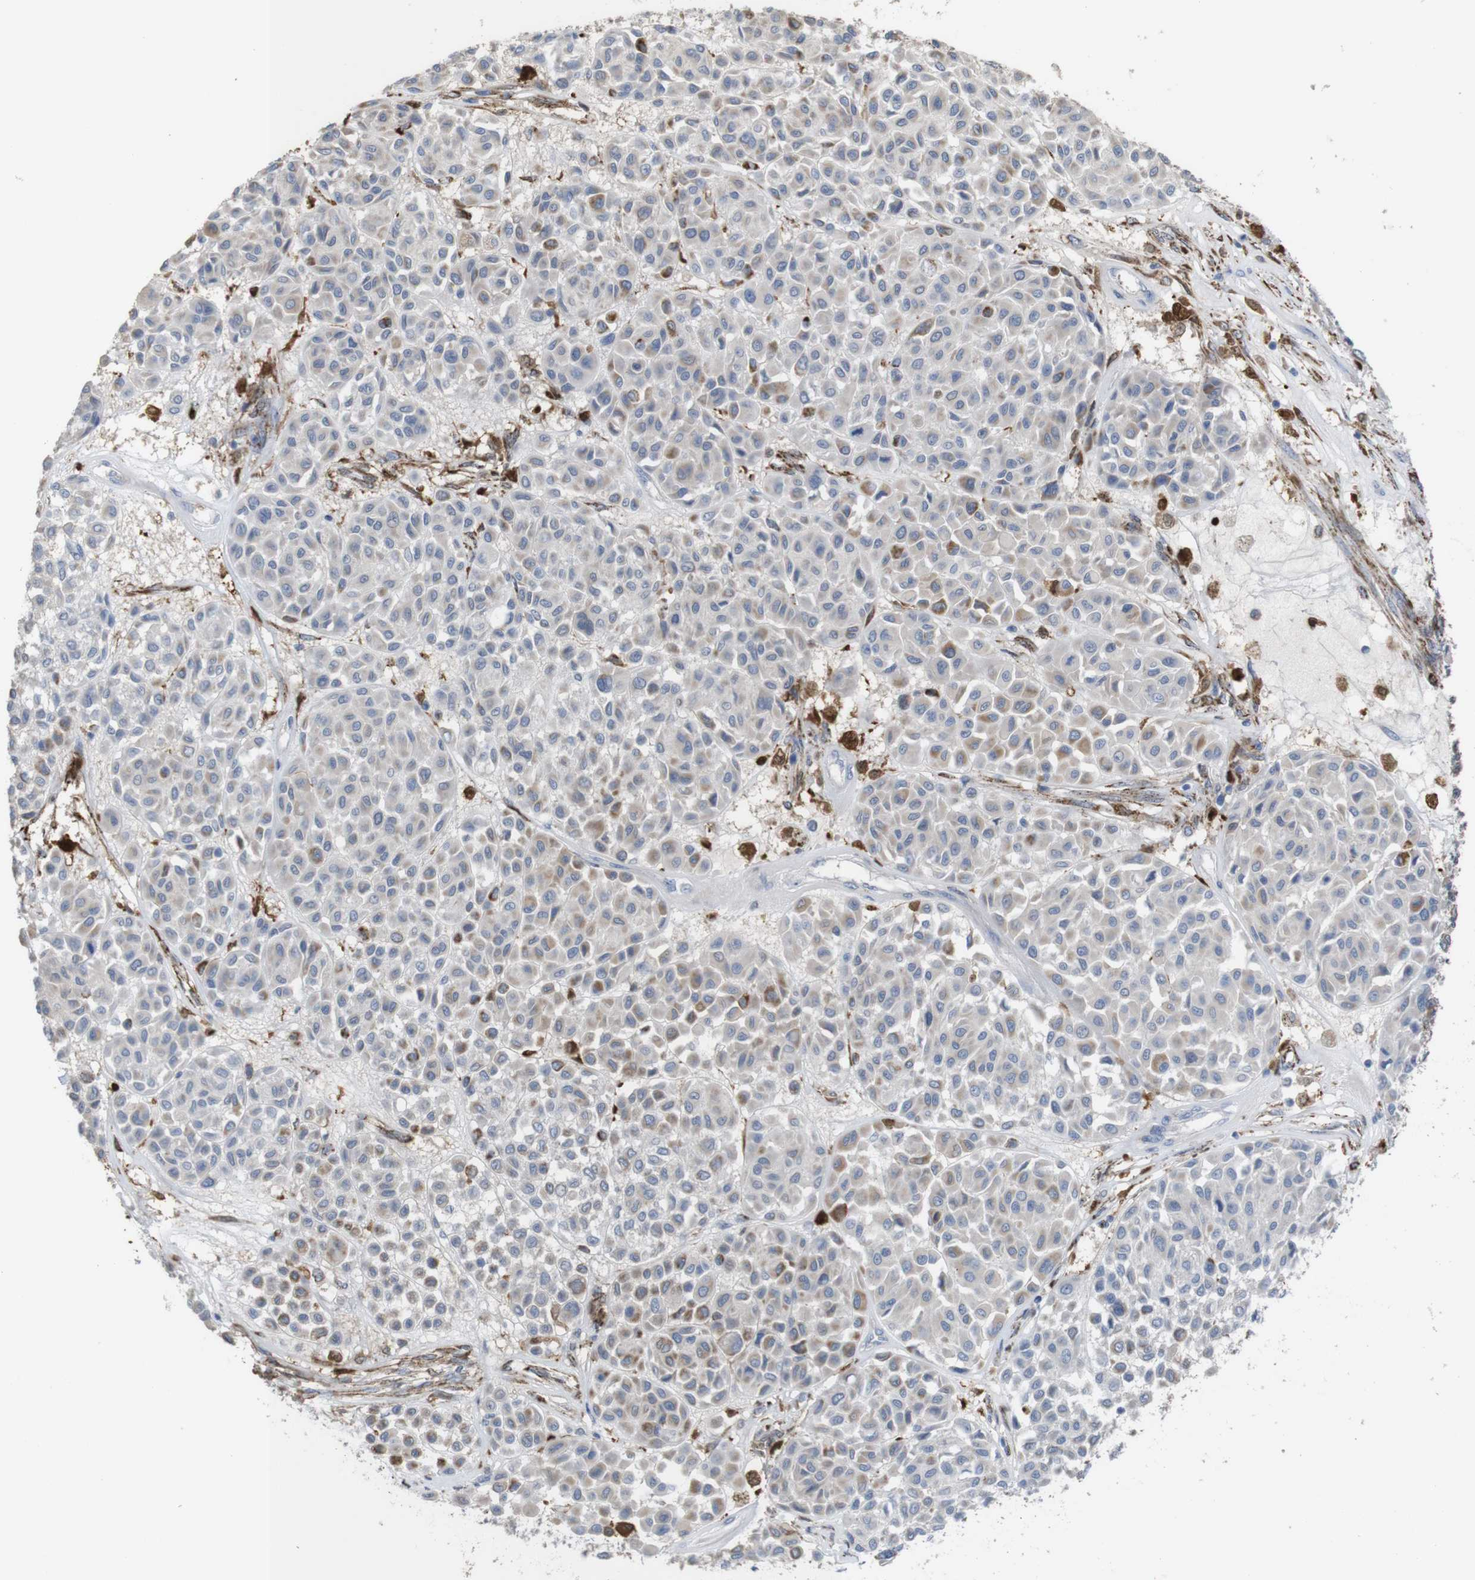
{"staining": {"intensity": "weak", "quantity": "25%-75%", "location": "cytoplasmic/membranous"}, "tissue": "melanoma", "cell_type": "Tumor cells", "image_type": "cancer", "snomed": [{"axis": "morphology", "description": "Malignant melanoma, Metastatic site"}, {"axis": "topography", "description": "Soft tissue"}], "caption": "A brown stain shows weak cytoplasmic/membranous expression of a protein in human malignant melanoma (metastatic site) tumor cells.", "gene": "PTPRR", "patient": {"sex": "male", "age": 41}}